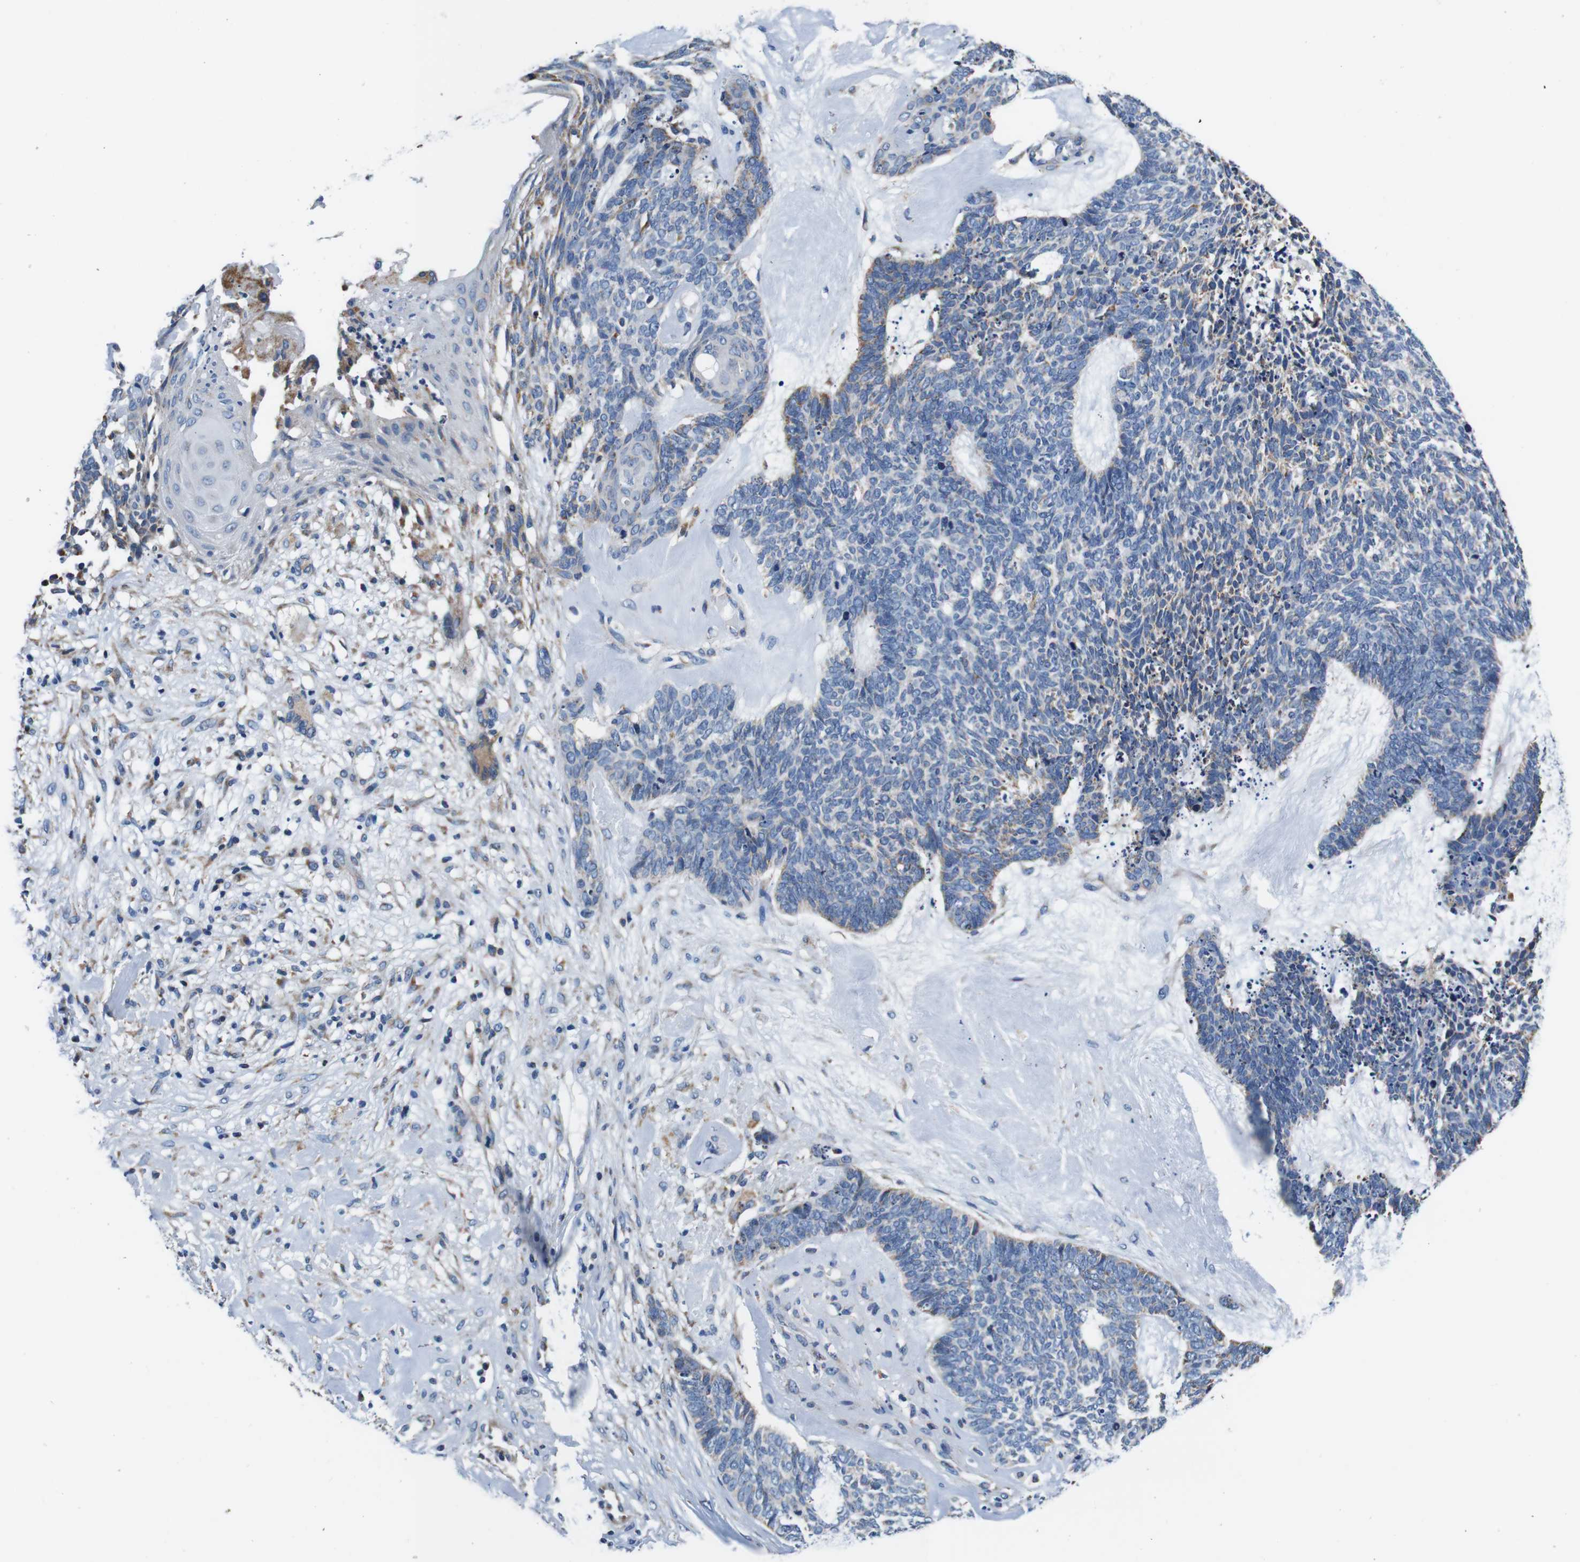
{"staining": {"intensity": "negative", "quantity": "none", "location": "none"}, "tissue": "skin cancer", "cell_type": "Tumor cells", "image_type": "cancer", "snomed": [{"axis": "morphology", "description": "Basal cell carcinoma"}, {"axis": "topography", "description": "Skin"}], "caption": "Human skin cancer (basal cell carcinoma) stained for a protein using immunohistochemistry (IHC) reveals no positivity in tumor cells.", "gene": "LRP4", "patient": {"sex": "female", "age": 84}}